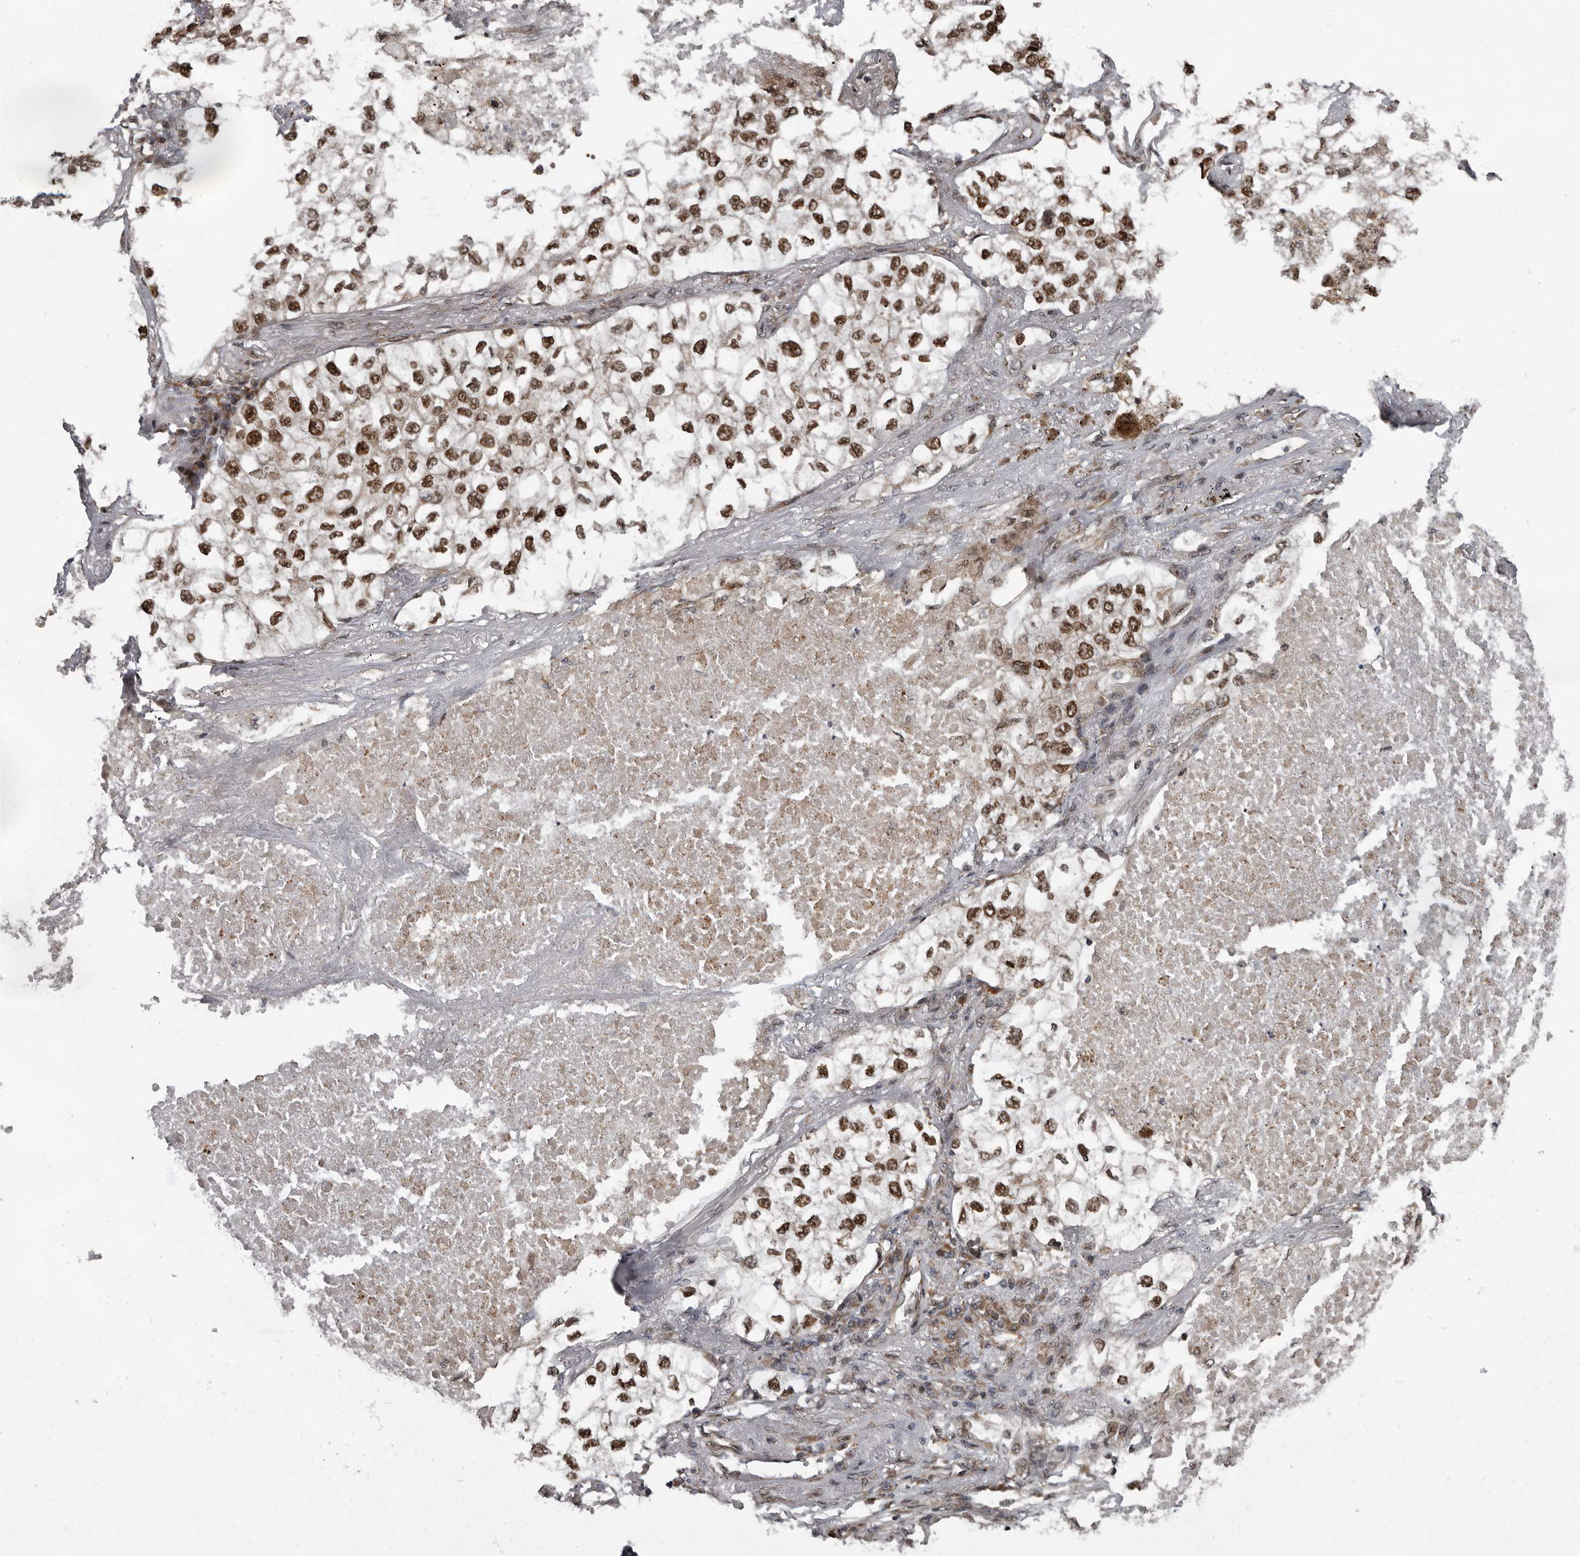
{"staining": {"intensity": "moderate", "quantity": ">75%", "location": "nuclear"}, "tissue": "lung cancer", "cell_type": "Tumor cells", "image_type": "cancer", "snomed": [{"axis": "morphology", "description": "Adenocarcinoma, NOS"}, {"axis": "topography", "description": "Lung"}], "caption": "Lung cancer was stained to show a protein in brown. There is medium levels of moderate nuclear expression in about >75% of tumor cells. (Brightfield microscopy of DAB IHC at high magnification).", "gene": "CHD1L", "patient": {"sex": "male", "age": 63}}